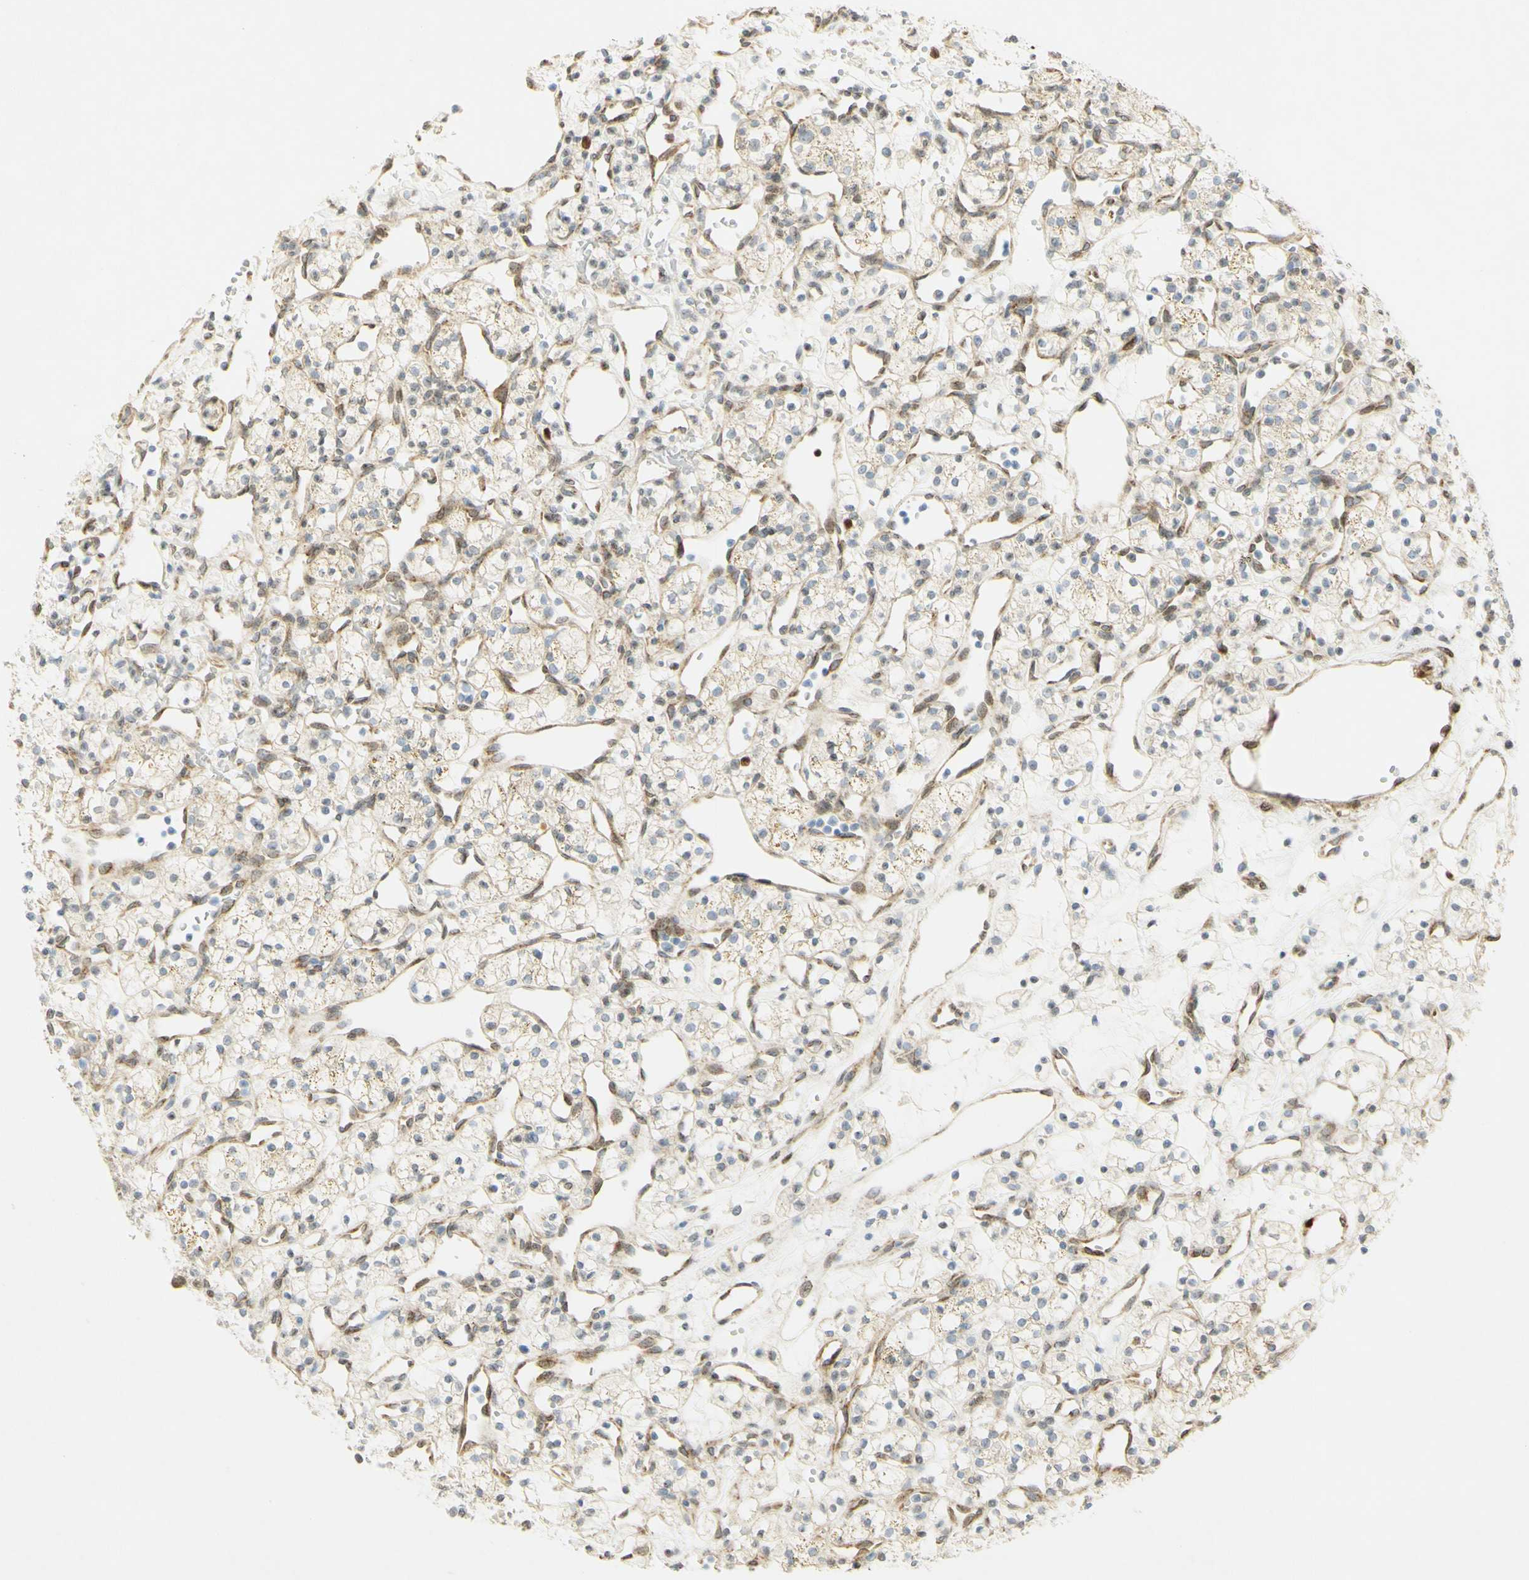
{"staining": {"intensity": "moderate", "quantity": "<25%", "location": "nuclear"}, "tissue": "renal cancer", "cell_type": "Tumor cells", "image_type": "cancer", "snomed": [{"axis": "morphology", "description": "Adenocarcinoma, NOS"}, {"axis": "topography", "description": "Kidney"}], "caption": "Renal adenocarcinoma was stained to show a protein in brown. There is low levels of moderate nuclear staining in about <25% of tumor cells.", "gene": "E2F1", "patient": {"sex": "female", "age": 60}}